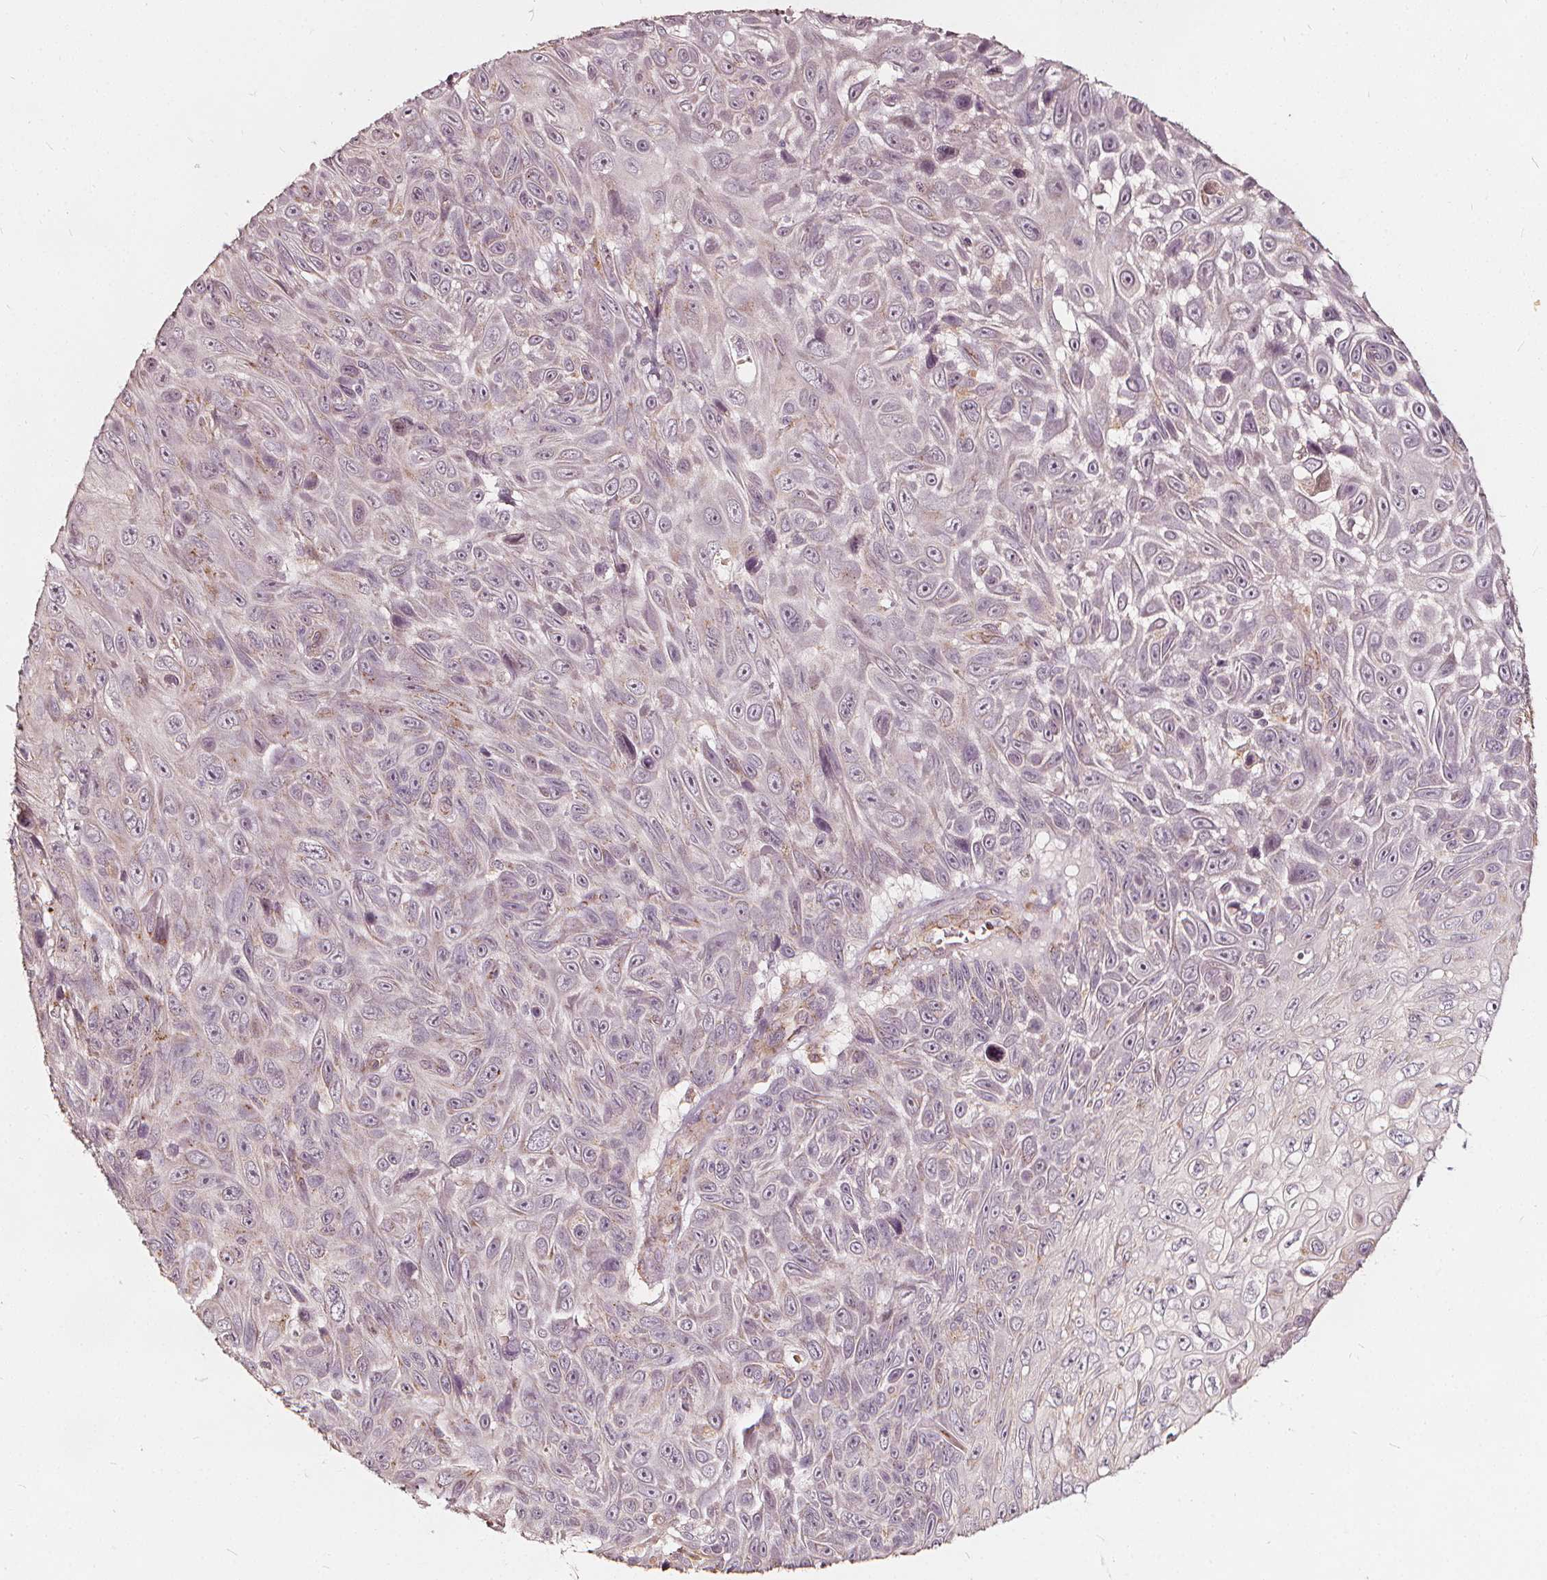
{"staining": {"intensity": "negative", "quantity": "none", "location": "none"}, "tissue": "skin cancer", "cell_type": "Tumor cells", "image_type": "cancer", "snomed": [{"axis": "morphology", "description": "Squamous cell carcinoma, NOS"}, {"axis": "topography", "description": "Skin"}], "caption": "Immunohistochemistry histopathology image of human skin cancer stained for a protein (brown), which reveals no expression in tumor cells.", "gene": "NPC1L1", "patient": {"sex": "male", "age": 82}}